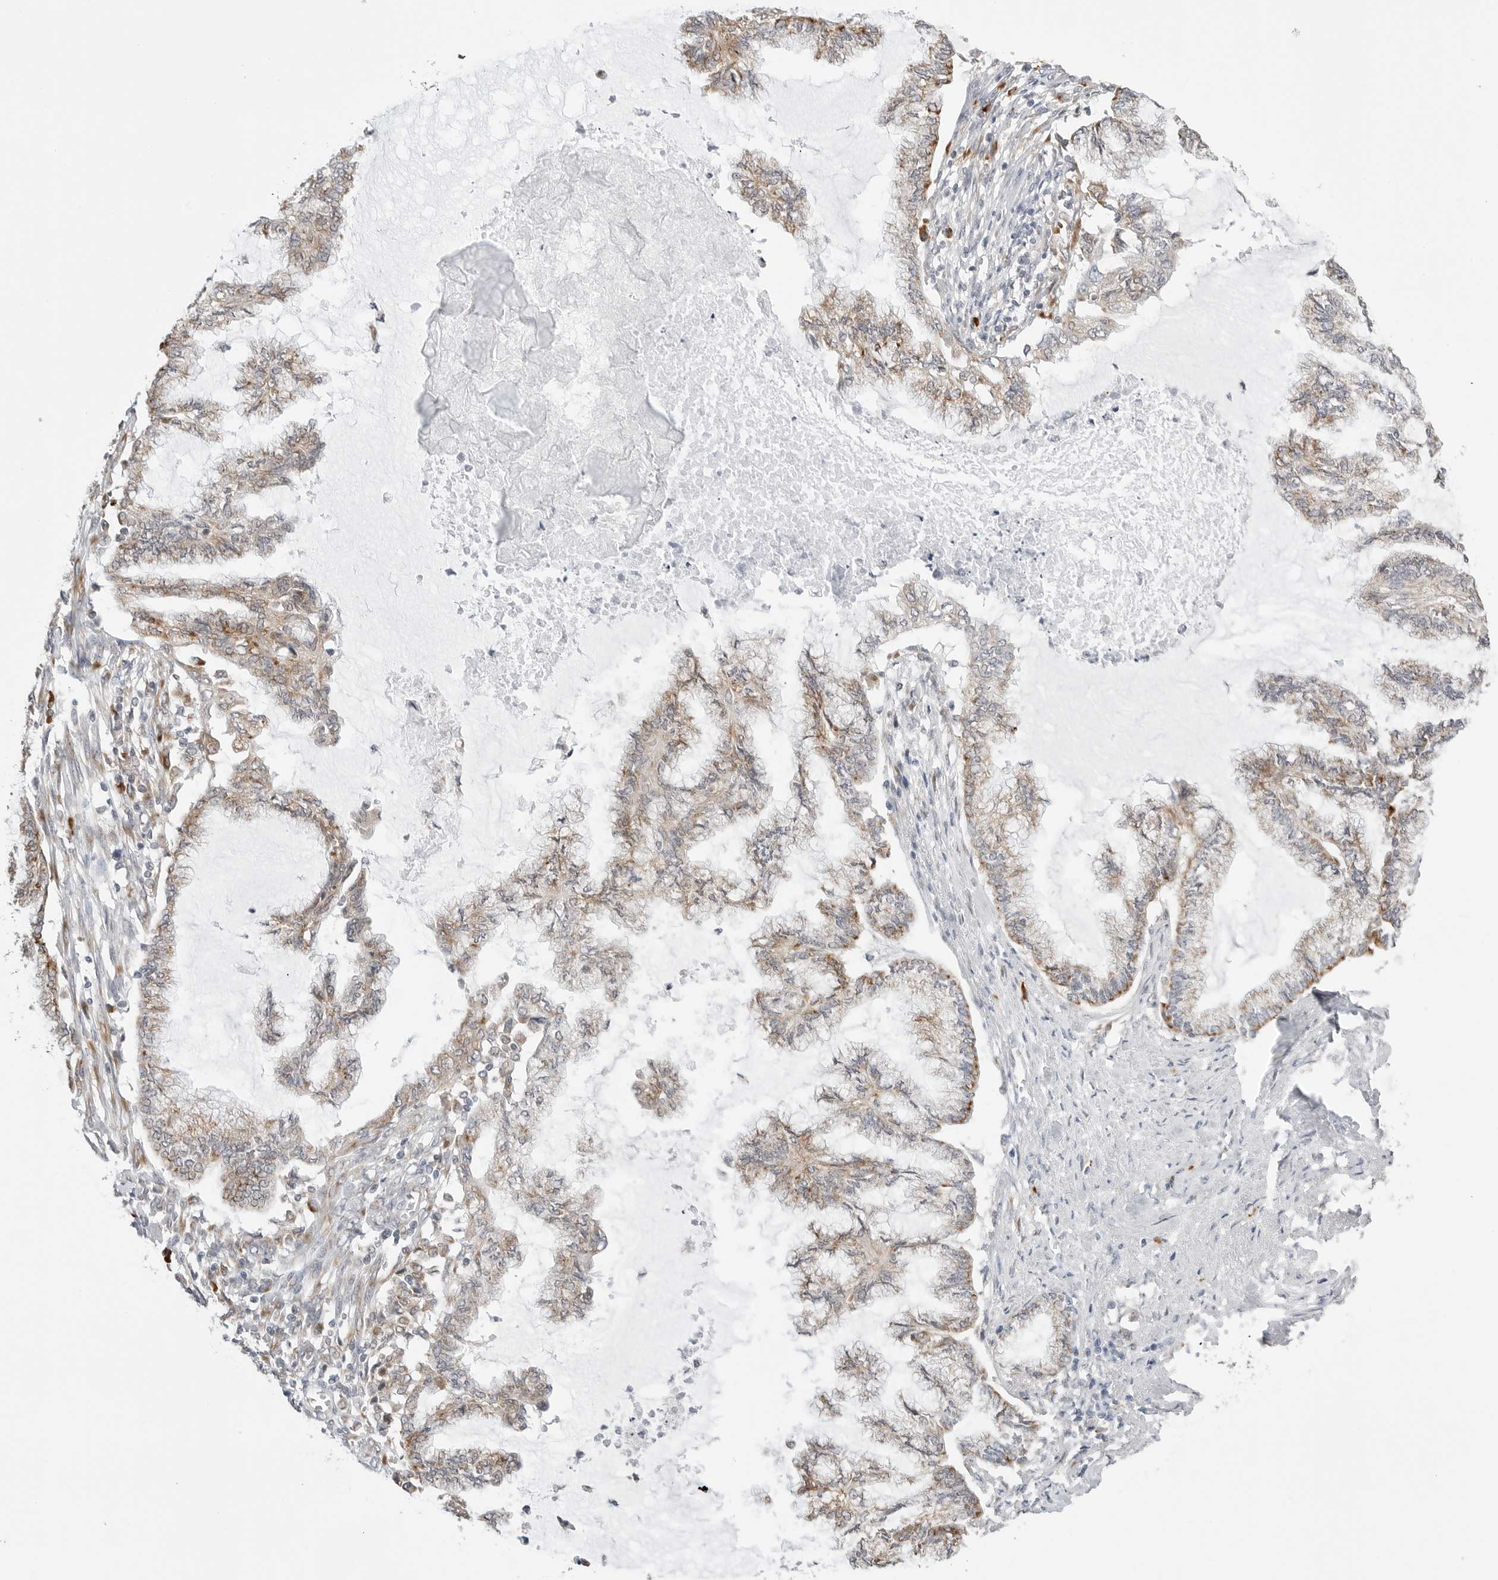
{"staining": {"intensity": "moderate", "quantity": ">75%", "location": "cytoplasmic/membranous"}, "tissue": "endometrial cancer", "cell_type": "Tumor cells", "image_type": "cancer", "snomed": [{"axis": "morphology", "description": "Adenocarcinoma, NOS"}, {"axis": "topography", "description": "Endometrium"}], "caption": "Immunohistochemistry (IHC) staining of endometrial cancer (adenocarcinoma), which exhibits medium levels of moderate cytoplasmic/membranous staining in about >75% of tumor cells indicating moderate cytoplasmic/membranous protein positivity. The staining was performed using DAB (3,3'-diaminobenzidine) (brown) for protein detection and nuclei were counterstained in hematoxylin (blue).", "gene": "RPN1", "patient": {"sex": "female", "age": 86}}